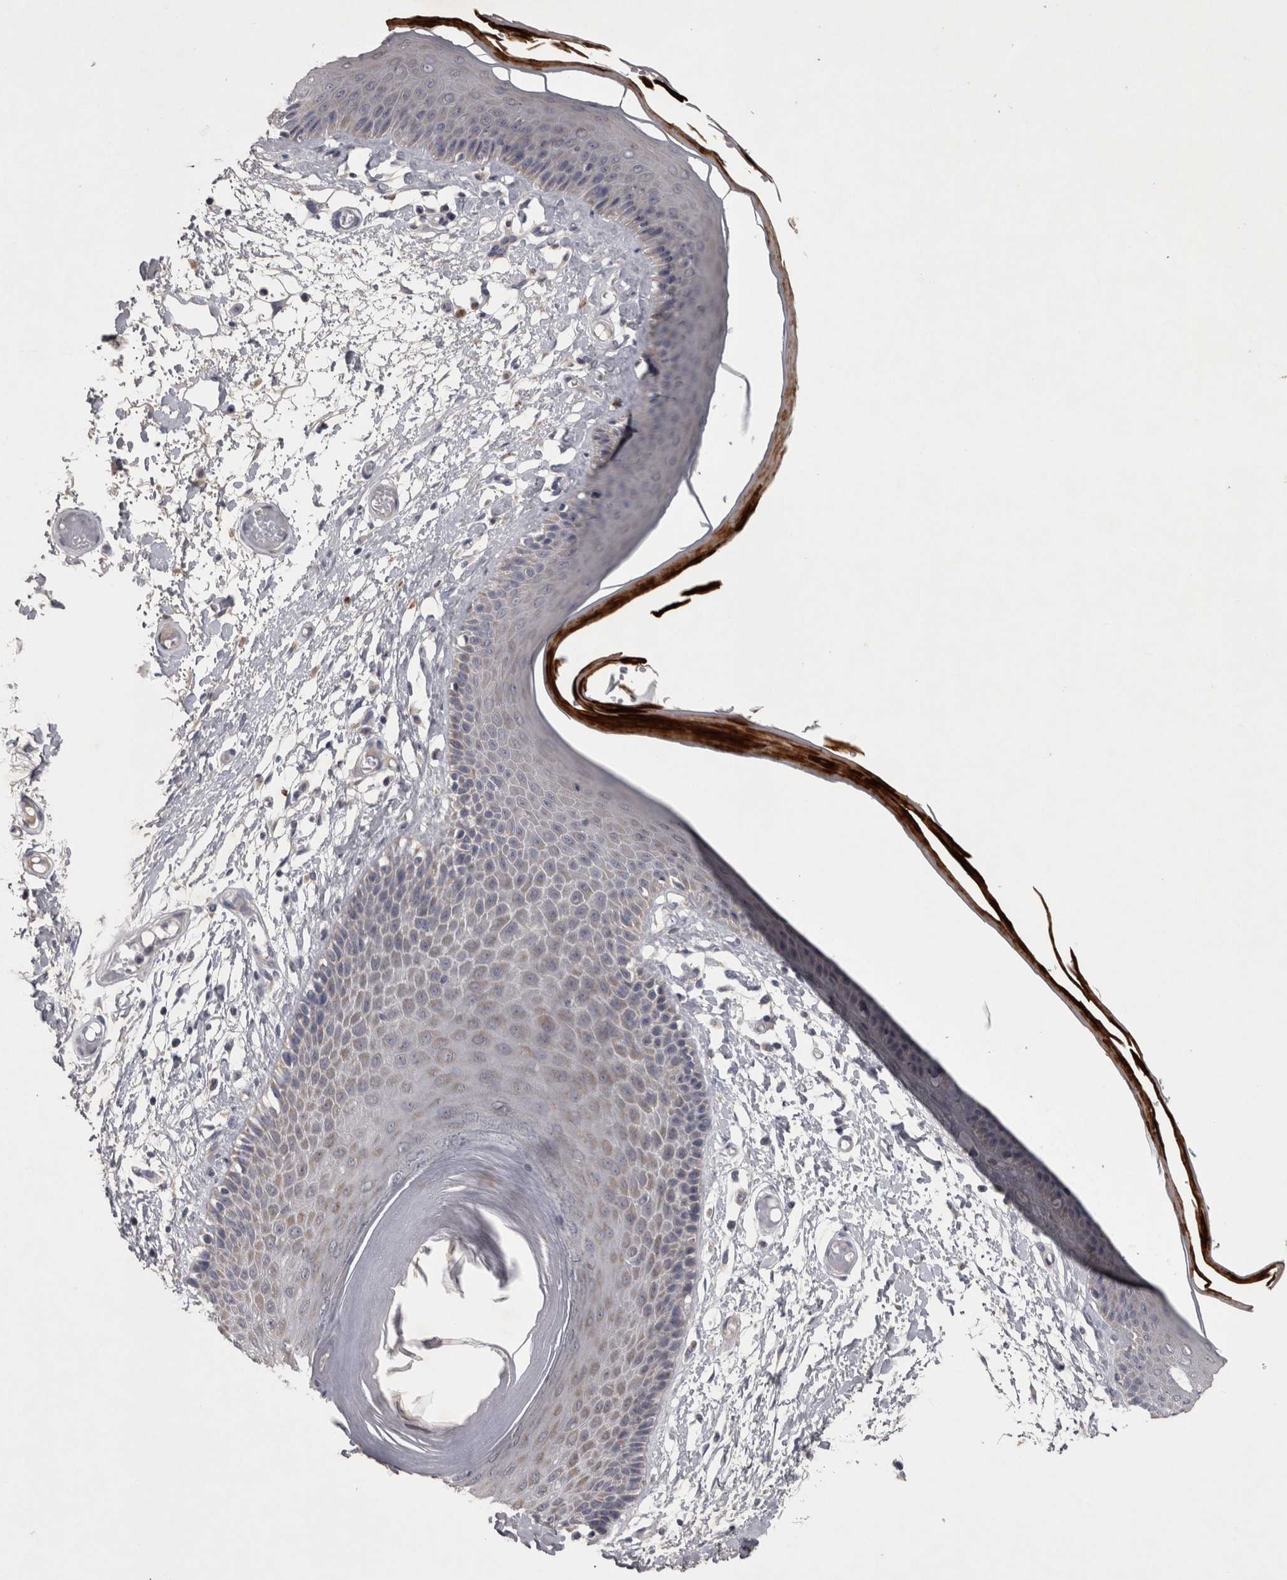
{"staining": {"intensity": "weak", "quantity": "25%-75%", "location": "cytoplasmic/membranous"}, "tissue": "skin", "cell_type": "Epidermal cells", "image_type": "normal", "snomed": [{"axis": "morphology", "description": "Normal tissue, NOS"}, {"axis": "topography", "description": "Vulva"}], "caption": "A brown stain shows weak cytoplasmic/membranous positivity of a protein in epidermal cells of benign human skin. The staining was performed using DAB (3,3'-diaminobenzidine) to visualize the protein expression in brown, while the nuclei were stained in blue with hematoxylin (Magnification: 20x).", "gene": "DBT", "patient": {"sex": "female", "age": 73}}